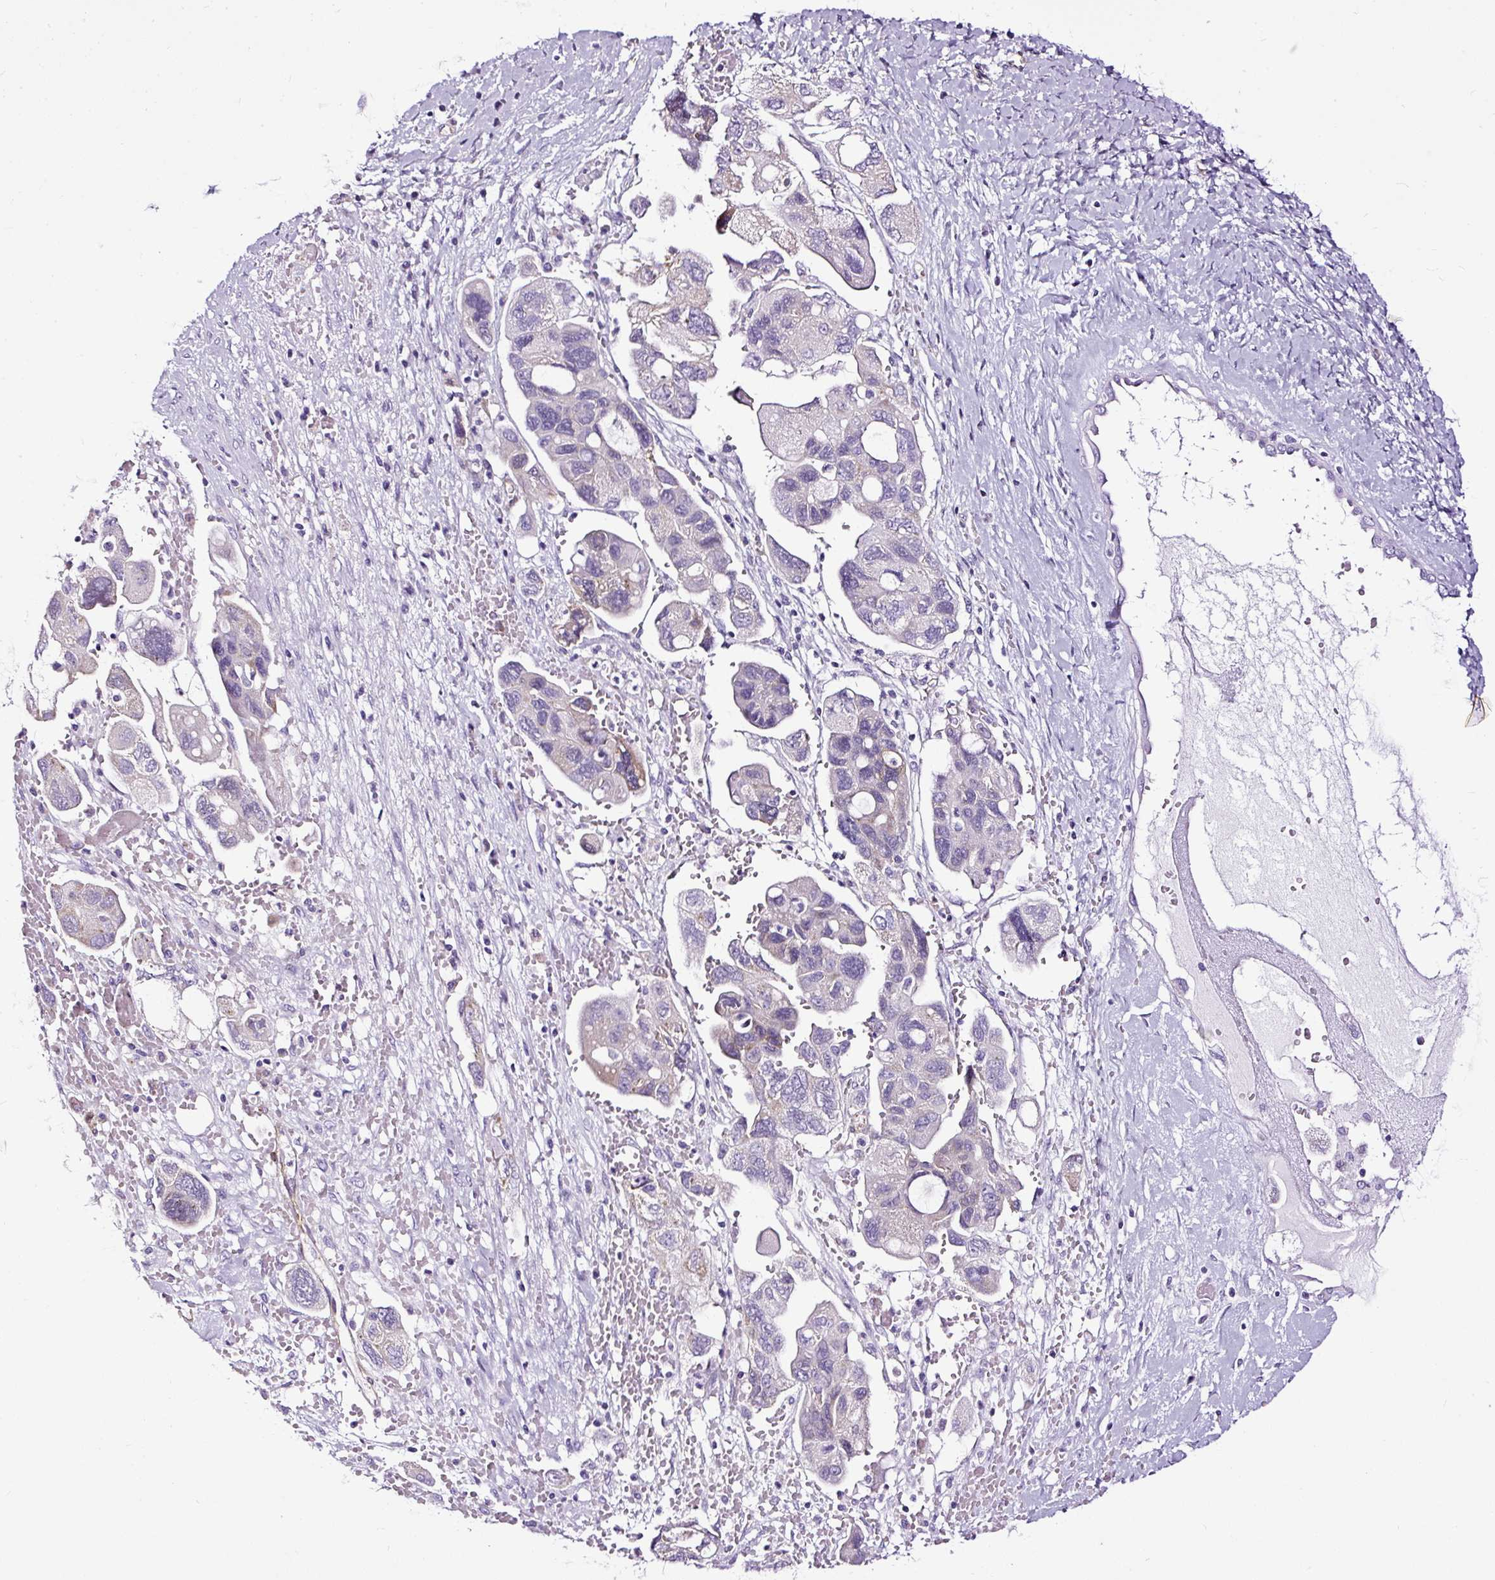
{"staining": {"intensity": "negative", "quantity": "none", "location": "none"}, "tissue": "ovarian cancer", "cell_type": "Tumor cells", "image_type": "cancer", "snomed": [{"axis": "morphology", "description": "Carcinoma, NOS"}, {"axis": "morphology", "description": "Cystadenocarcinoma, serous, NOS"}, {"axis": "topography", "description": "Ovary"}], "caption": "This image is of ovarian cancer stained with immunohistochemistry (IHC) to label a protein in brown with the nuclei are counter-stained blue. There is no expression in tumor cells.", "gene": "SLC7A8", "patient": {"sex": "female", "age": 69}}